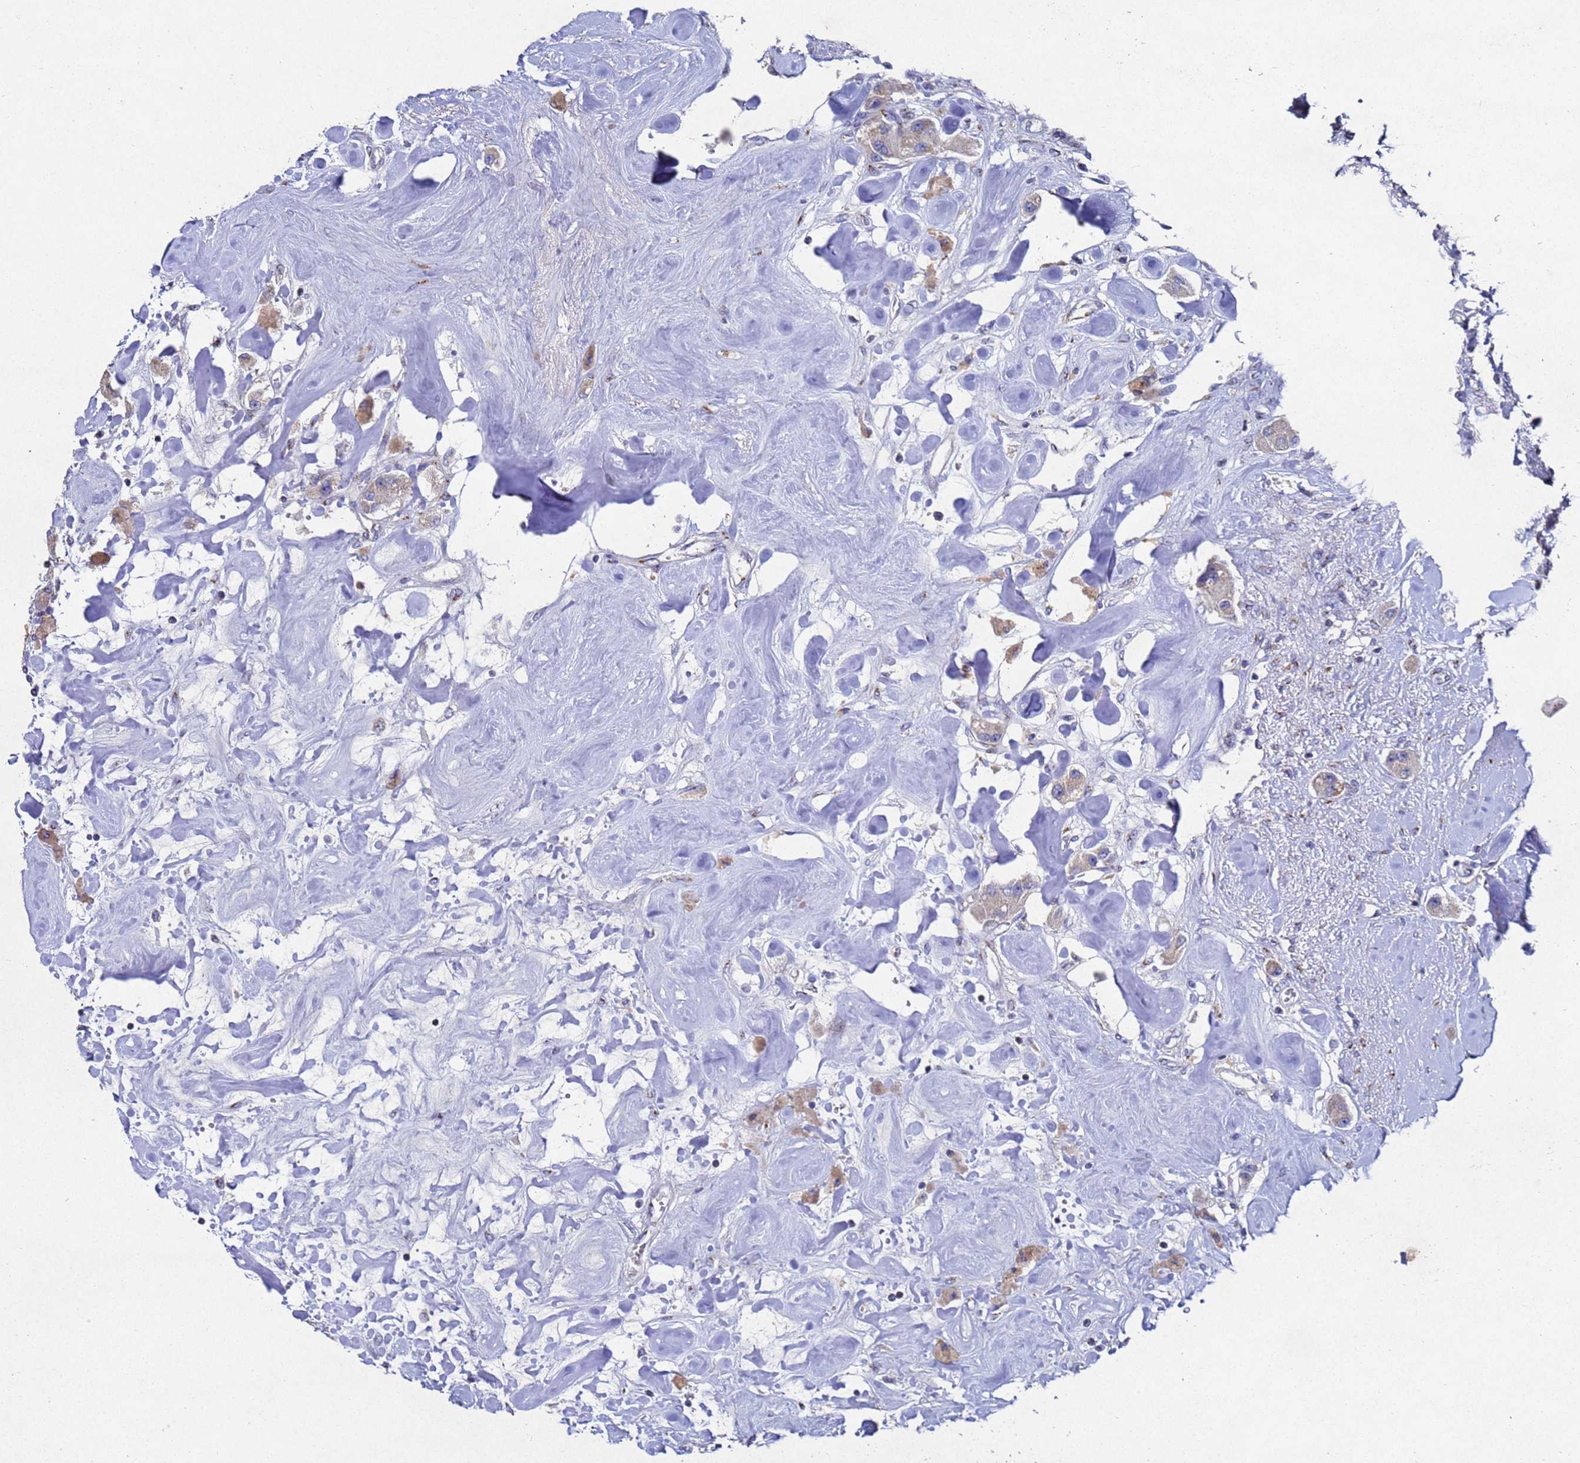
{"staining": {"intensity": "moderate", "quantity": "<25%", "location": "cytoplasmic/membranous"}, "tissue": "carcinoid", "cell_type": "Tumor cells", "image_type": "cancer", "snomed": [{"axis": "morphology", "description": "Carcinoid, malignant, NOS"}, {"axis": "topography", "description": "Pancreas"}], "caption": "Immunohistochemistry (IHC) photomicrograph of carcinoid stained for a protein (brown), which demonstrates low levels of moderate cytoplasmic/membranous positivity in about <25% of tumor cells.", "gene": "NSUN6", "patient": {"sex": "male", "age": 41}}